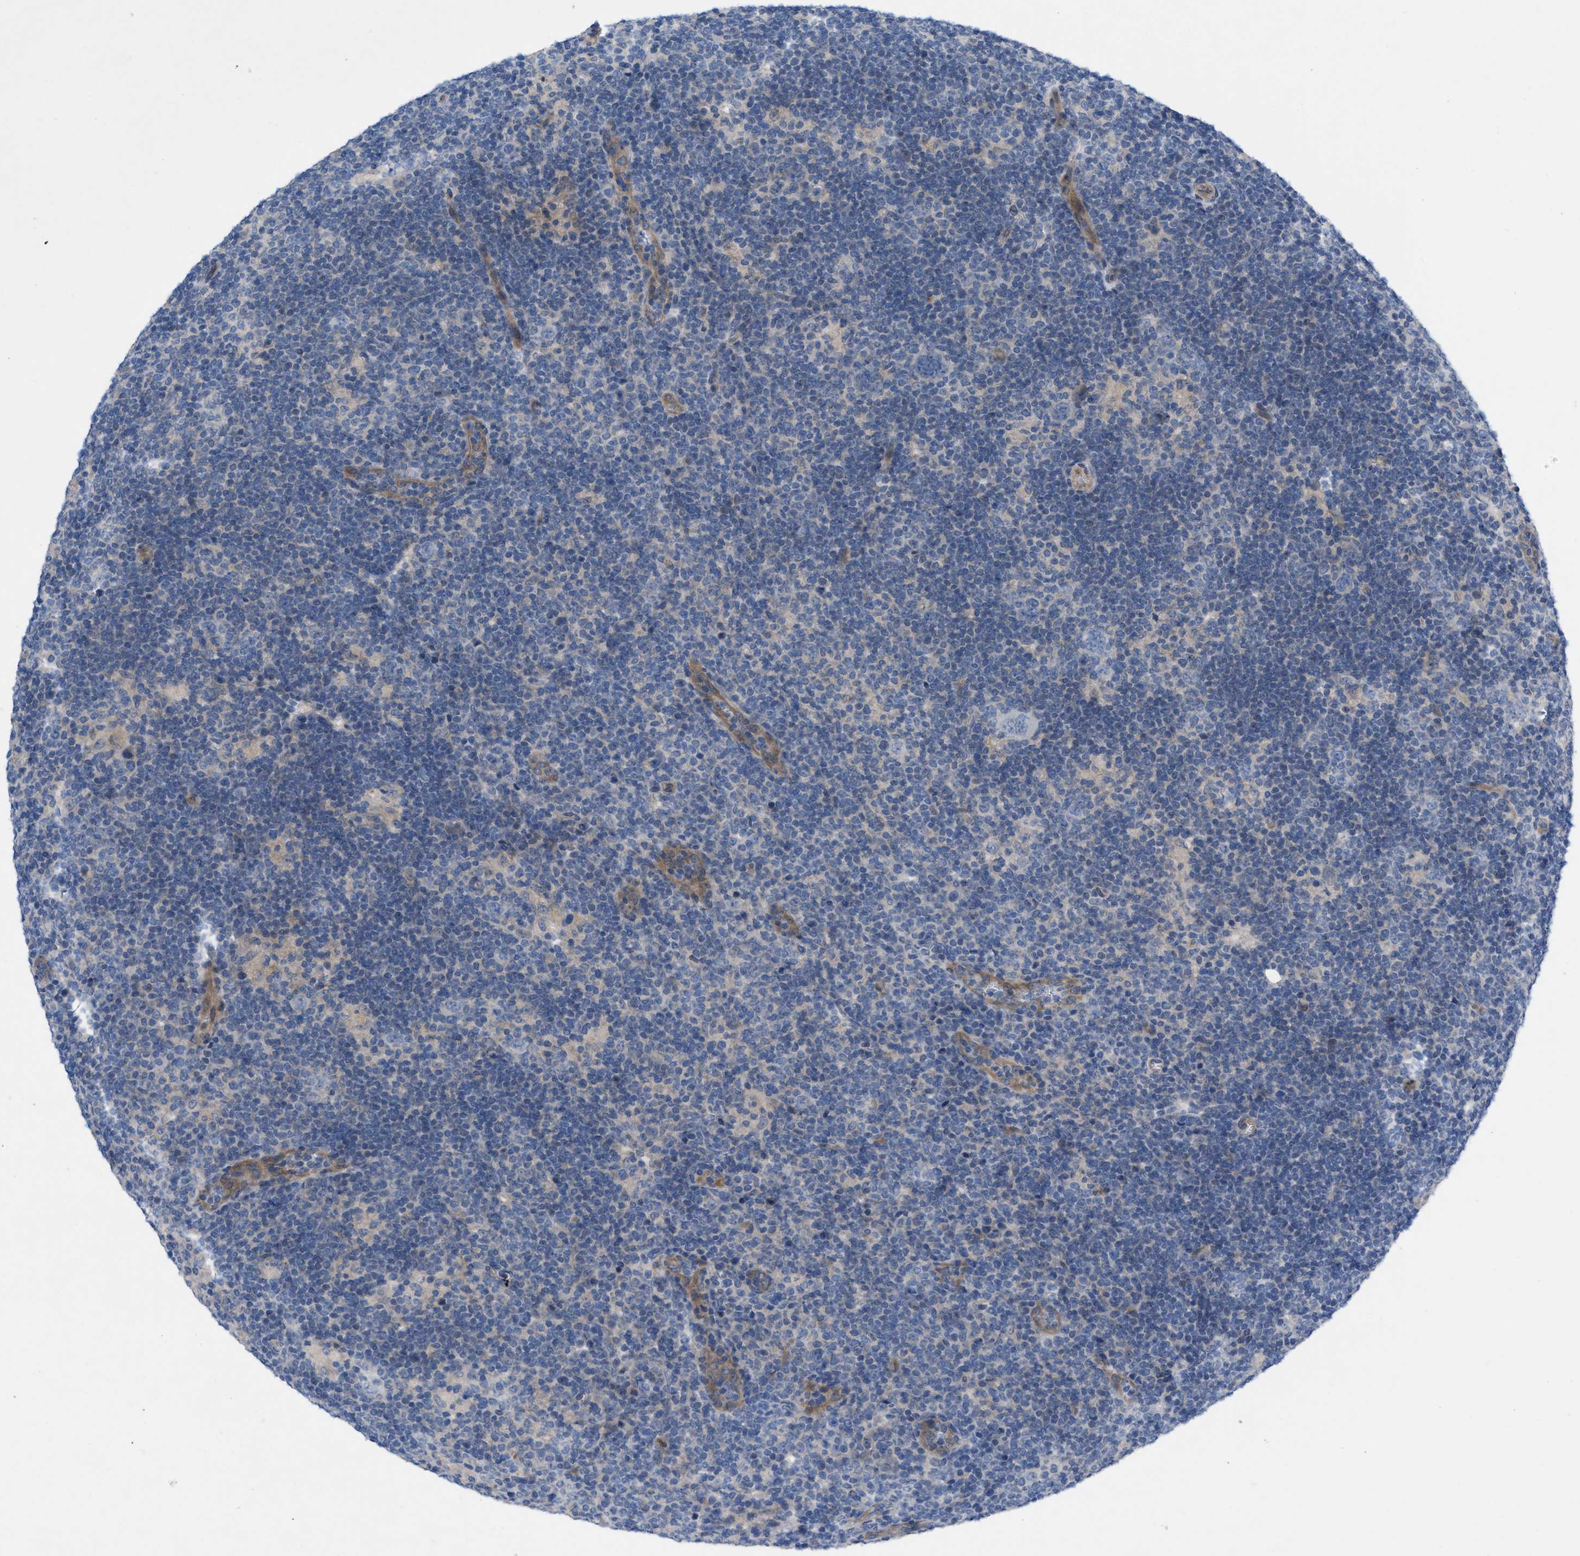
{"staining": {"intensity": "negative", "quantity": "none", "location": "none"}, "tissue": "lymphoma", "cell_type": "Tumor cells", "image_type": "cancer", "snomed": [{"axis": "morphology", "description": "Hodgkin's disease, NOS"}, {"axis": "topography", "description": "Lymph node"}], "caption": "A high-resolution photomicrograph shows immunohistochemistry (IHC) staining of Hodgkin's disease, which exhibits no significant staining in tumor cells. (Stains: DAB immunohistochemistry (IHC) with hematoxylin counter stain, Microscopy: brightfield microscopy at high magnification).", "gene": "NDEL1", "patient": {"sex": "female", "age": 57}}